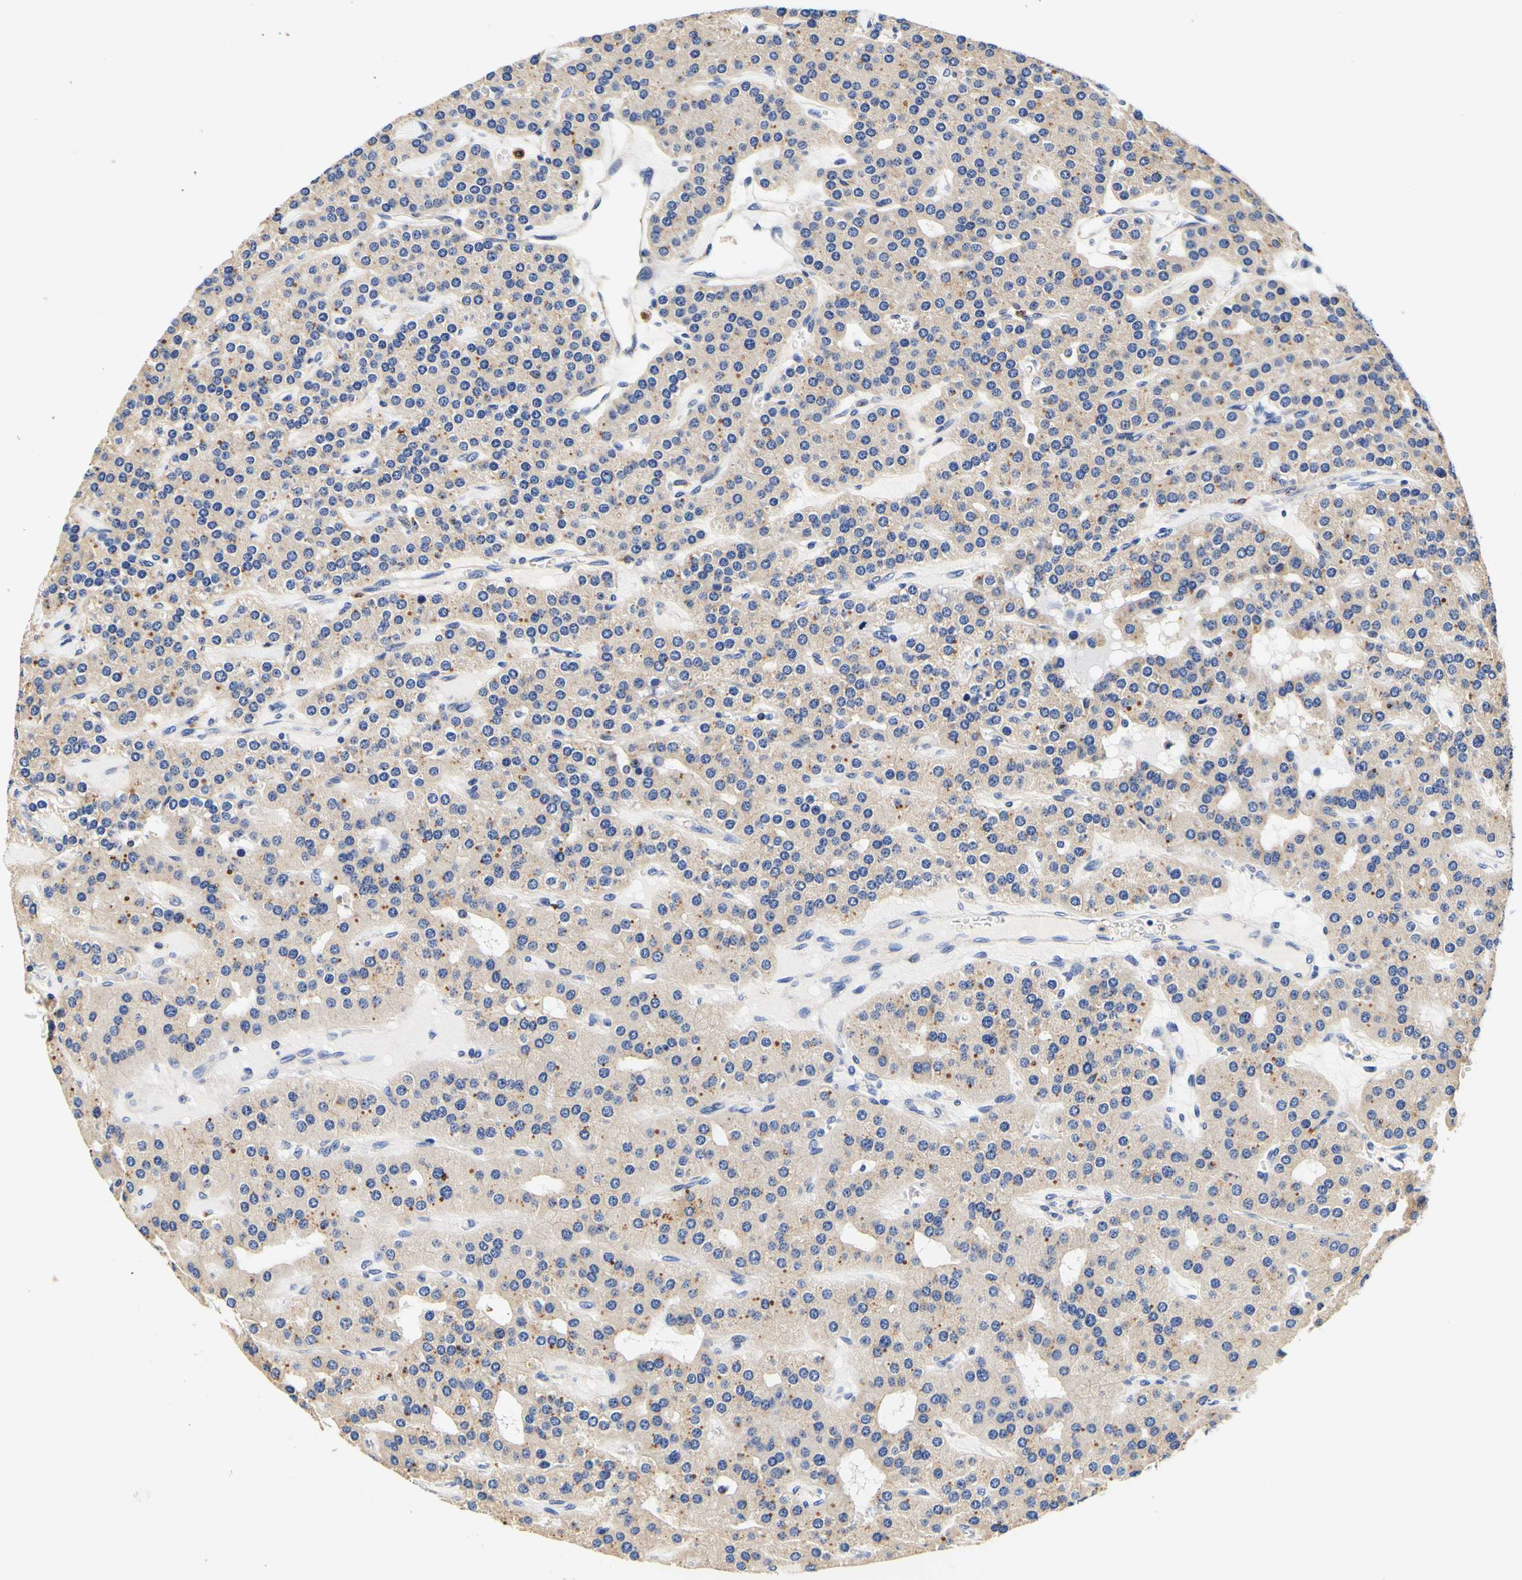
{"staining": {"intensity": "weak", "quantity": ">75%", "location": "cytoplasmic/membranous"}, "tissue": "parathyroid gland", "cell_type": "Glandular cells", "image_type": "normal", "snomed": [{"axis": "morphology", "description": "Normal tissue, NOS"}, {"axis": "morphology", "description": "Adenoma, NOS"}, {"axis": "topography", "description": "Parathyroid gland"}], "caption": "Immunohistochemical staining of benign parathyroid gland exhibits low levels of weak cytoplasmic/membranous positivity in approximately >75% of glandular cells.", "gene": "CAMK4", "patient": {"sex": "female", "age": 86}}